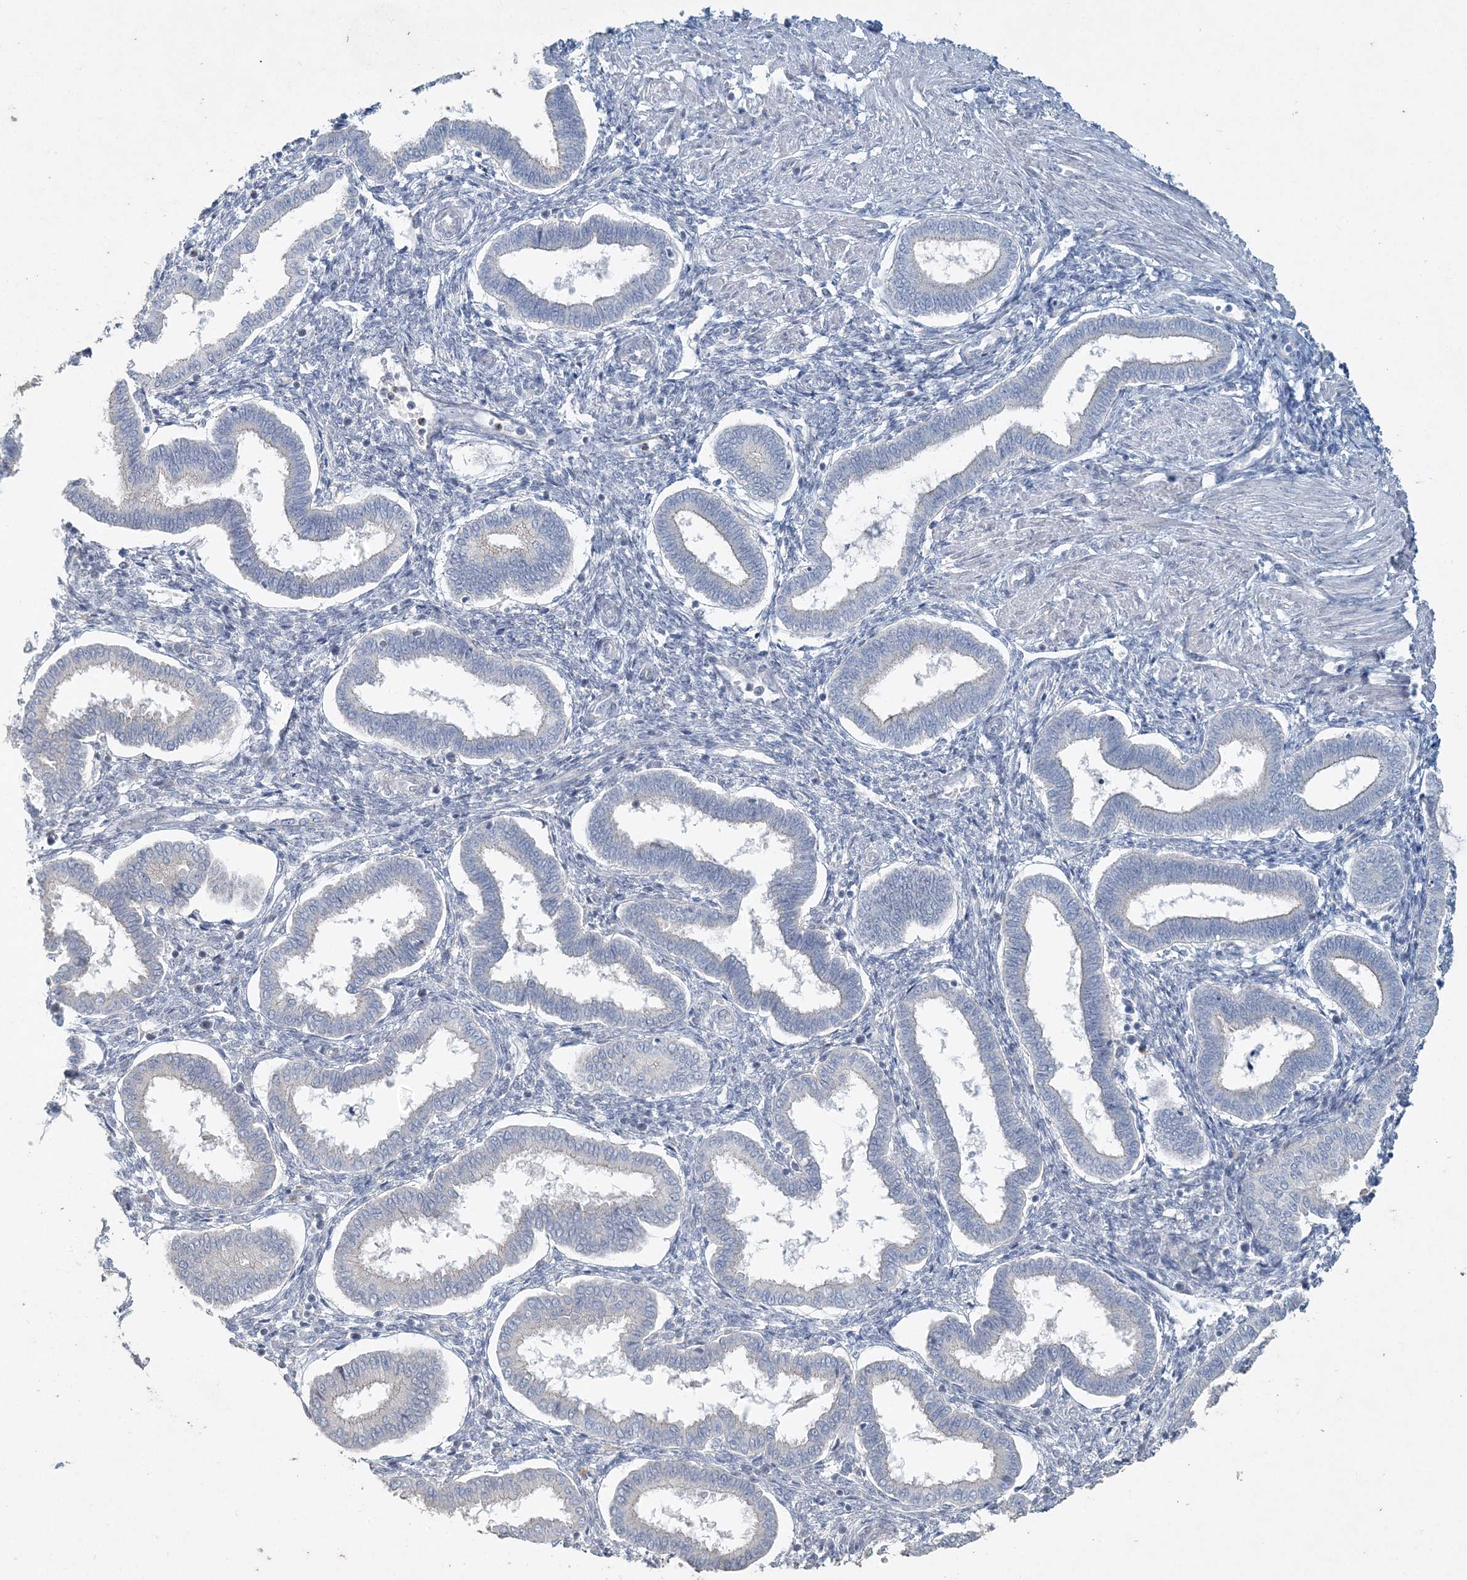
{"staining": {"intensity": "negative", "quantity": "none", "location": "none"}, "tissue": "endometrium", "cell_type": "Cells in endometrial stroma", "image_type": "normal", "snomed": [{"axis": "morphology", "description": "Normal tissue, NOS"}, {"axis": "topography", "description": "Endometrium"}], "caption": "Image shows no significant protein positivity in cells in endometrial stroma of unremarkable endometrium. (DAB (3,3'-diaminobenzidine) immunohistochemistry (IHC) with hematoxylin counter stain).", "gene": "DNAH5", "patient": {"sex": "female", "age": 24}}